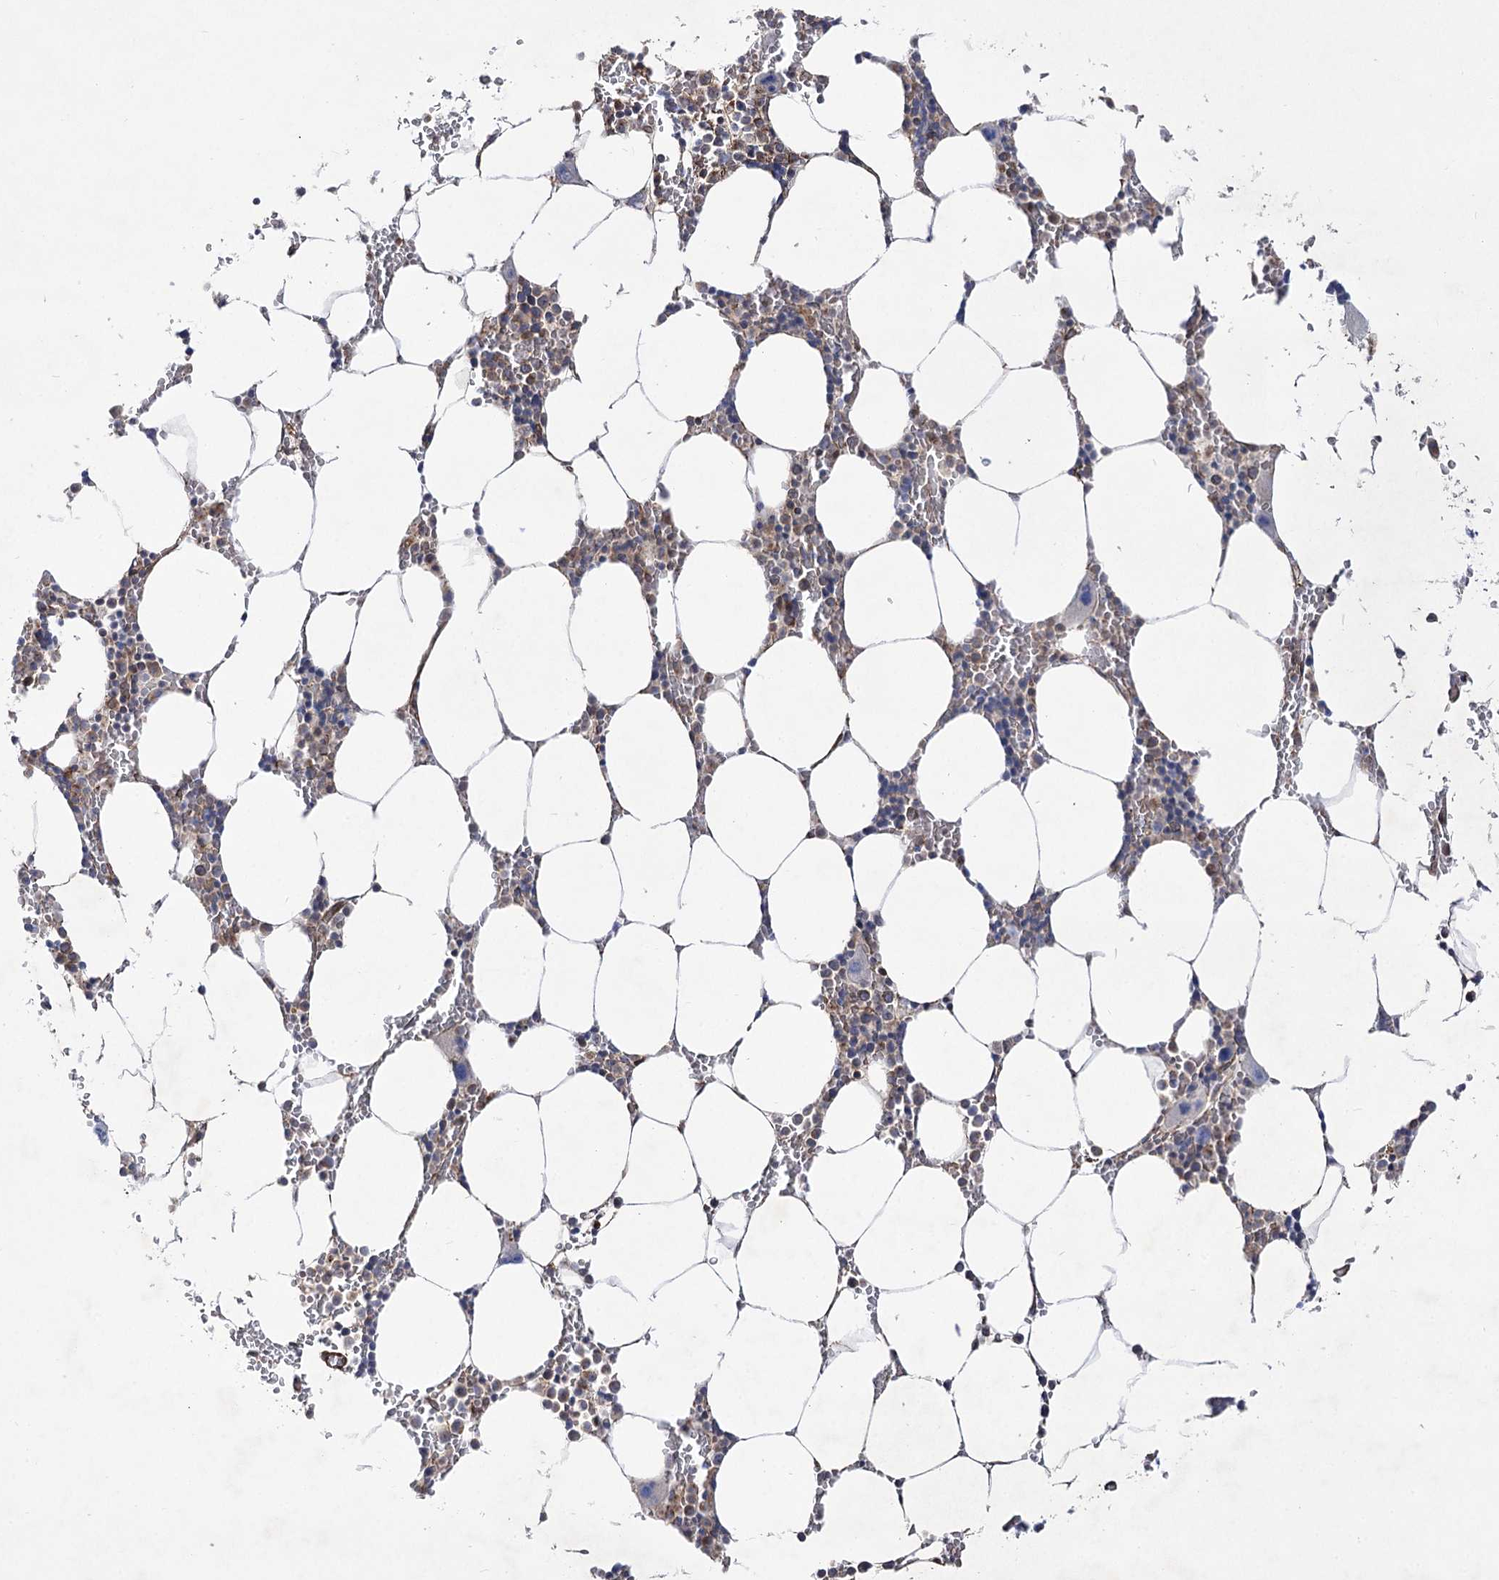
{"staining": {"intensity": "weak", "quantity": "<25%", "location": "cytoplasmic/membranous"}, "tissue": "bone marrow", "cell_type": "Hematopoietic cells", "image_type": "normal", "snomed": [{"axis": "morphology", "description": "Normal tissue, NOS"}, {"axis": "topography", "description": "Bone marrow"}], "caption": "Immunohistochemistry of unremarkable bone marrow demonstrates no staining in hematopoietic cells.", "gene": "SH3BP5L", "patient": {"sex": "male", "age": 70}}